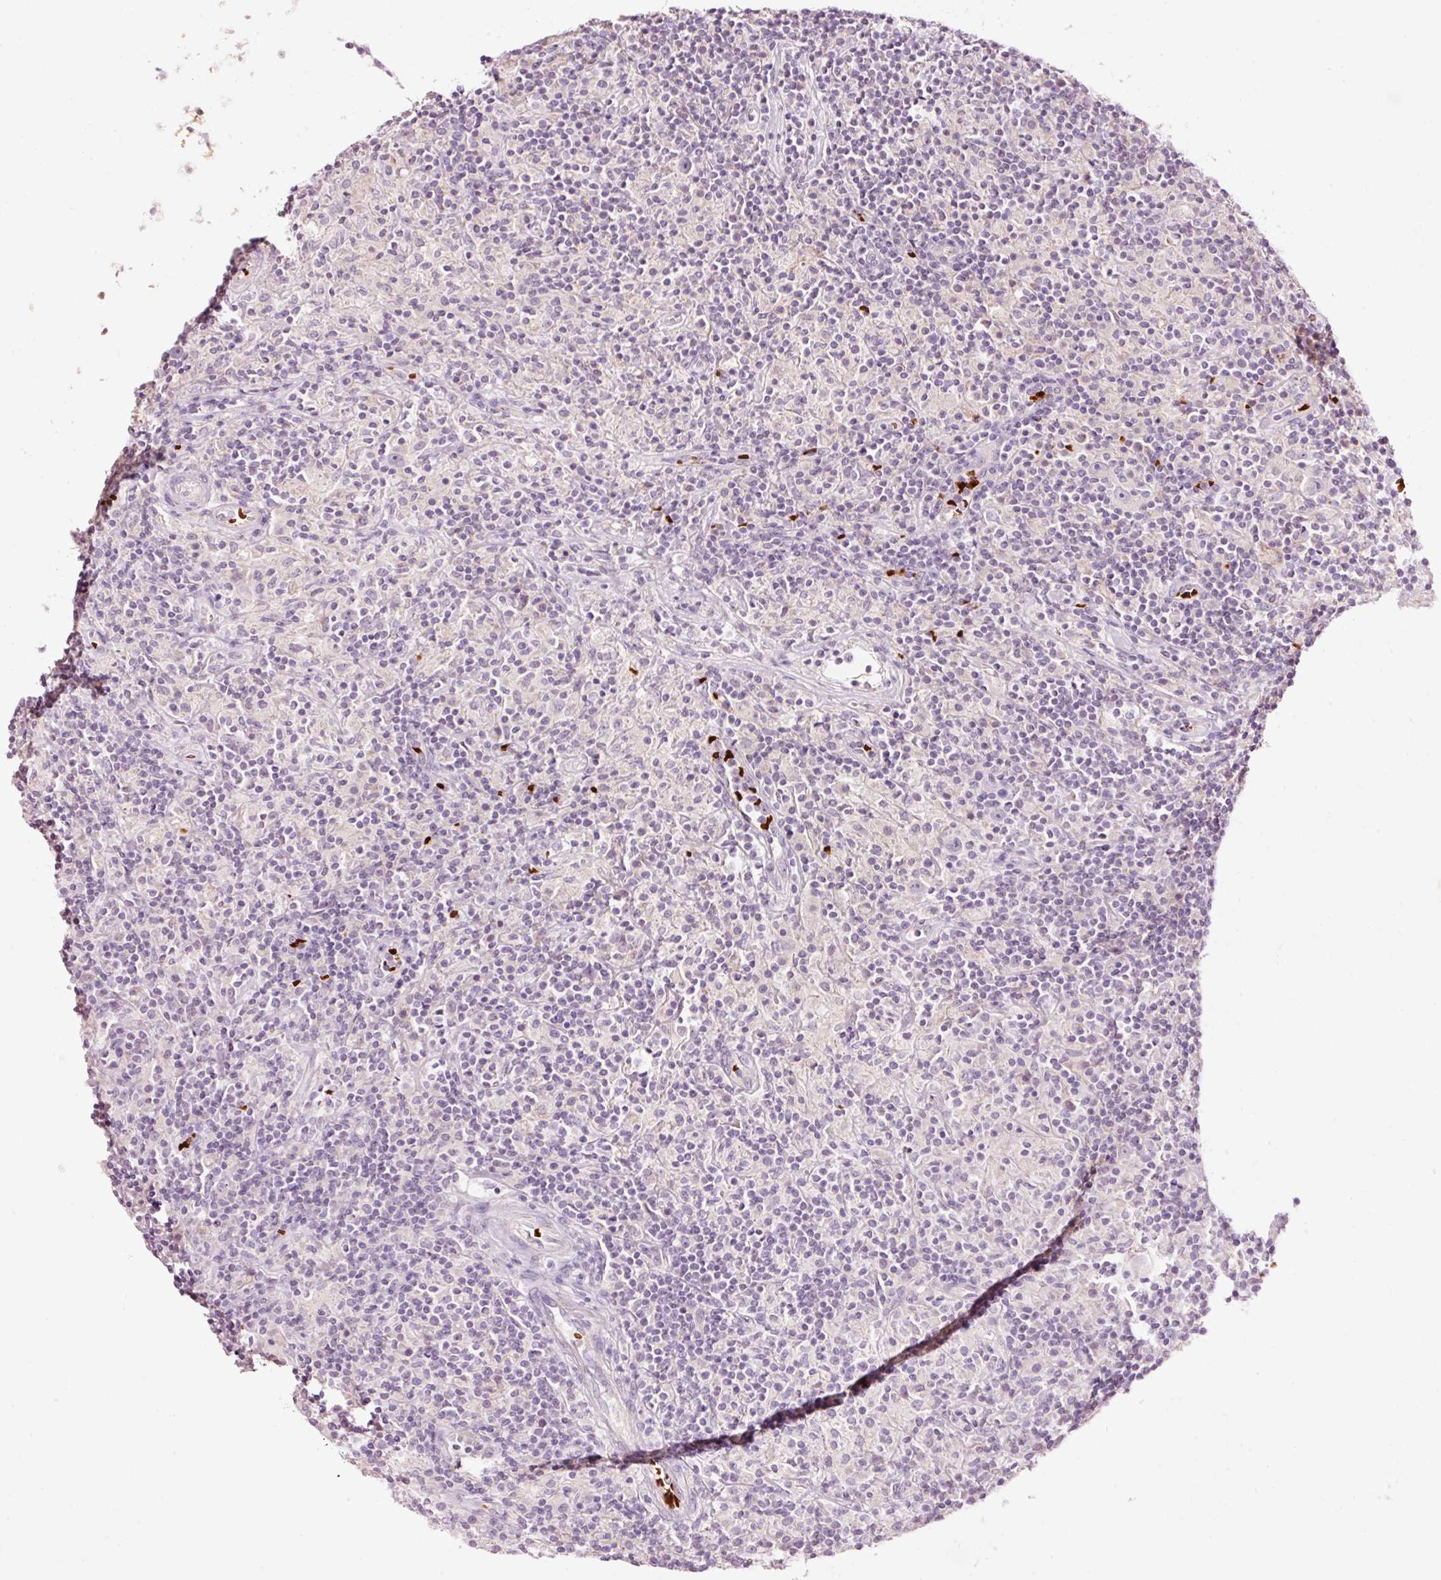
{"staining": {"intensity": "negative", "quantity": "none", "location": "none"}, "tissue": "lymphoma", "cell_type": "Tumor cells", "image_type": "cancer", "snomed": [{"axis": "morphology", "description": "Hodgkin's disease, NOS"}, {"axis": "topography", "description": "Lymph node"}], "caption": "This is a image of immunohistochemistry staining of Hodgkin's disease, which shows no positivity in tumor cells.", "gene": "LDHAL6B", "patient": {"sex": "male", "age": 70}}